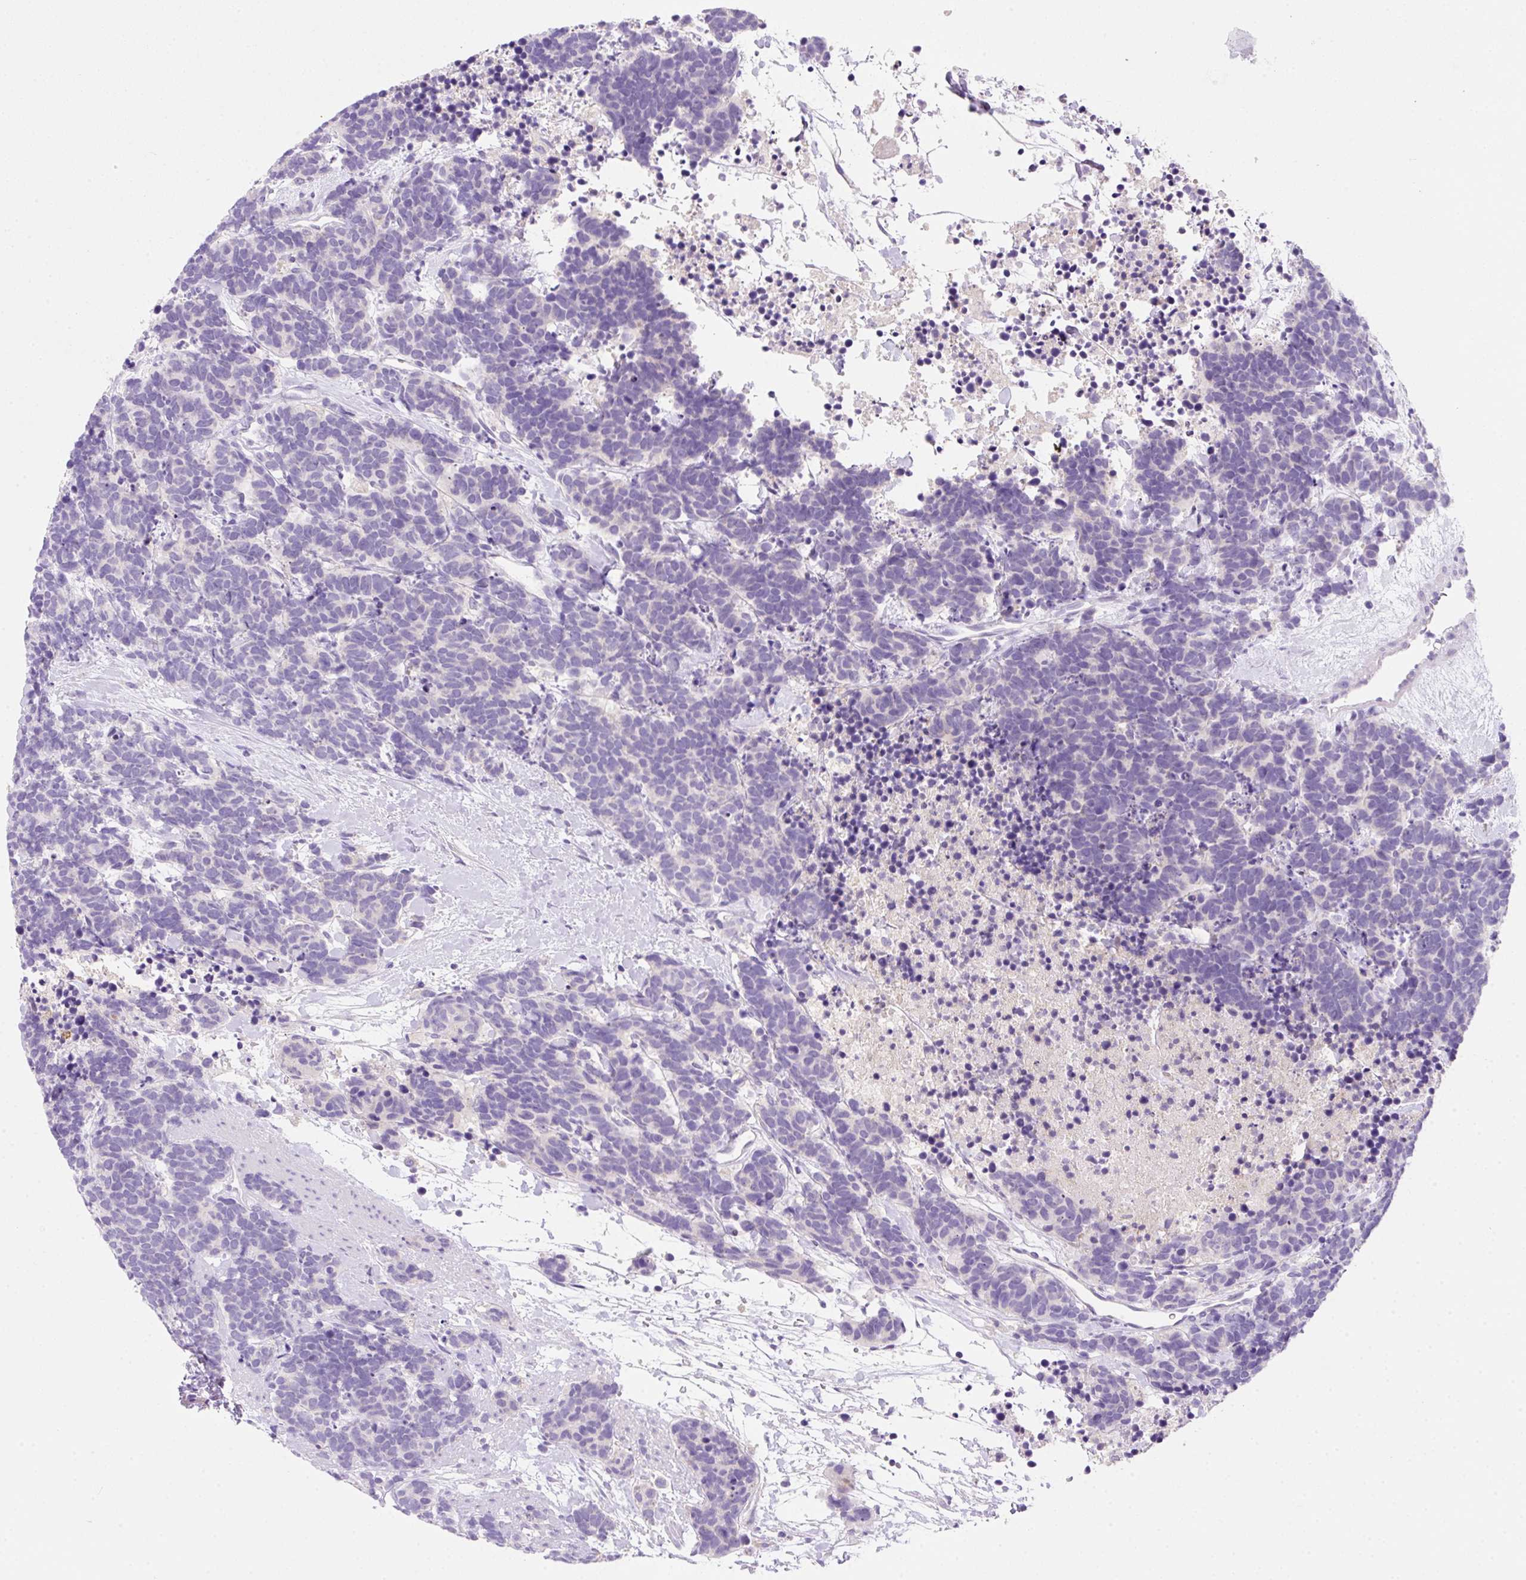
{"staining": {"intensity": "negative", "quantity": "none", "location": "none"}, "tissue": "carcinoid", "cell_type": "Tumor cells", "image_type": "cancer", "snomed": [{"axis": "morphology", "description": "Carcinoma, NOS"}, {"axis": "morphology", "description": "Carcinoid, malignant, NOS"}, {"axis": "topography", "description": "Prostate"}], "caption": "This is a photomicrograph of immunohistochemistry staining of carcinoma, which shows no expression in tumor cells.", "gene": "NDST3", "patient": {"sex": "male", "age": 57}}